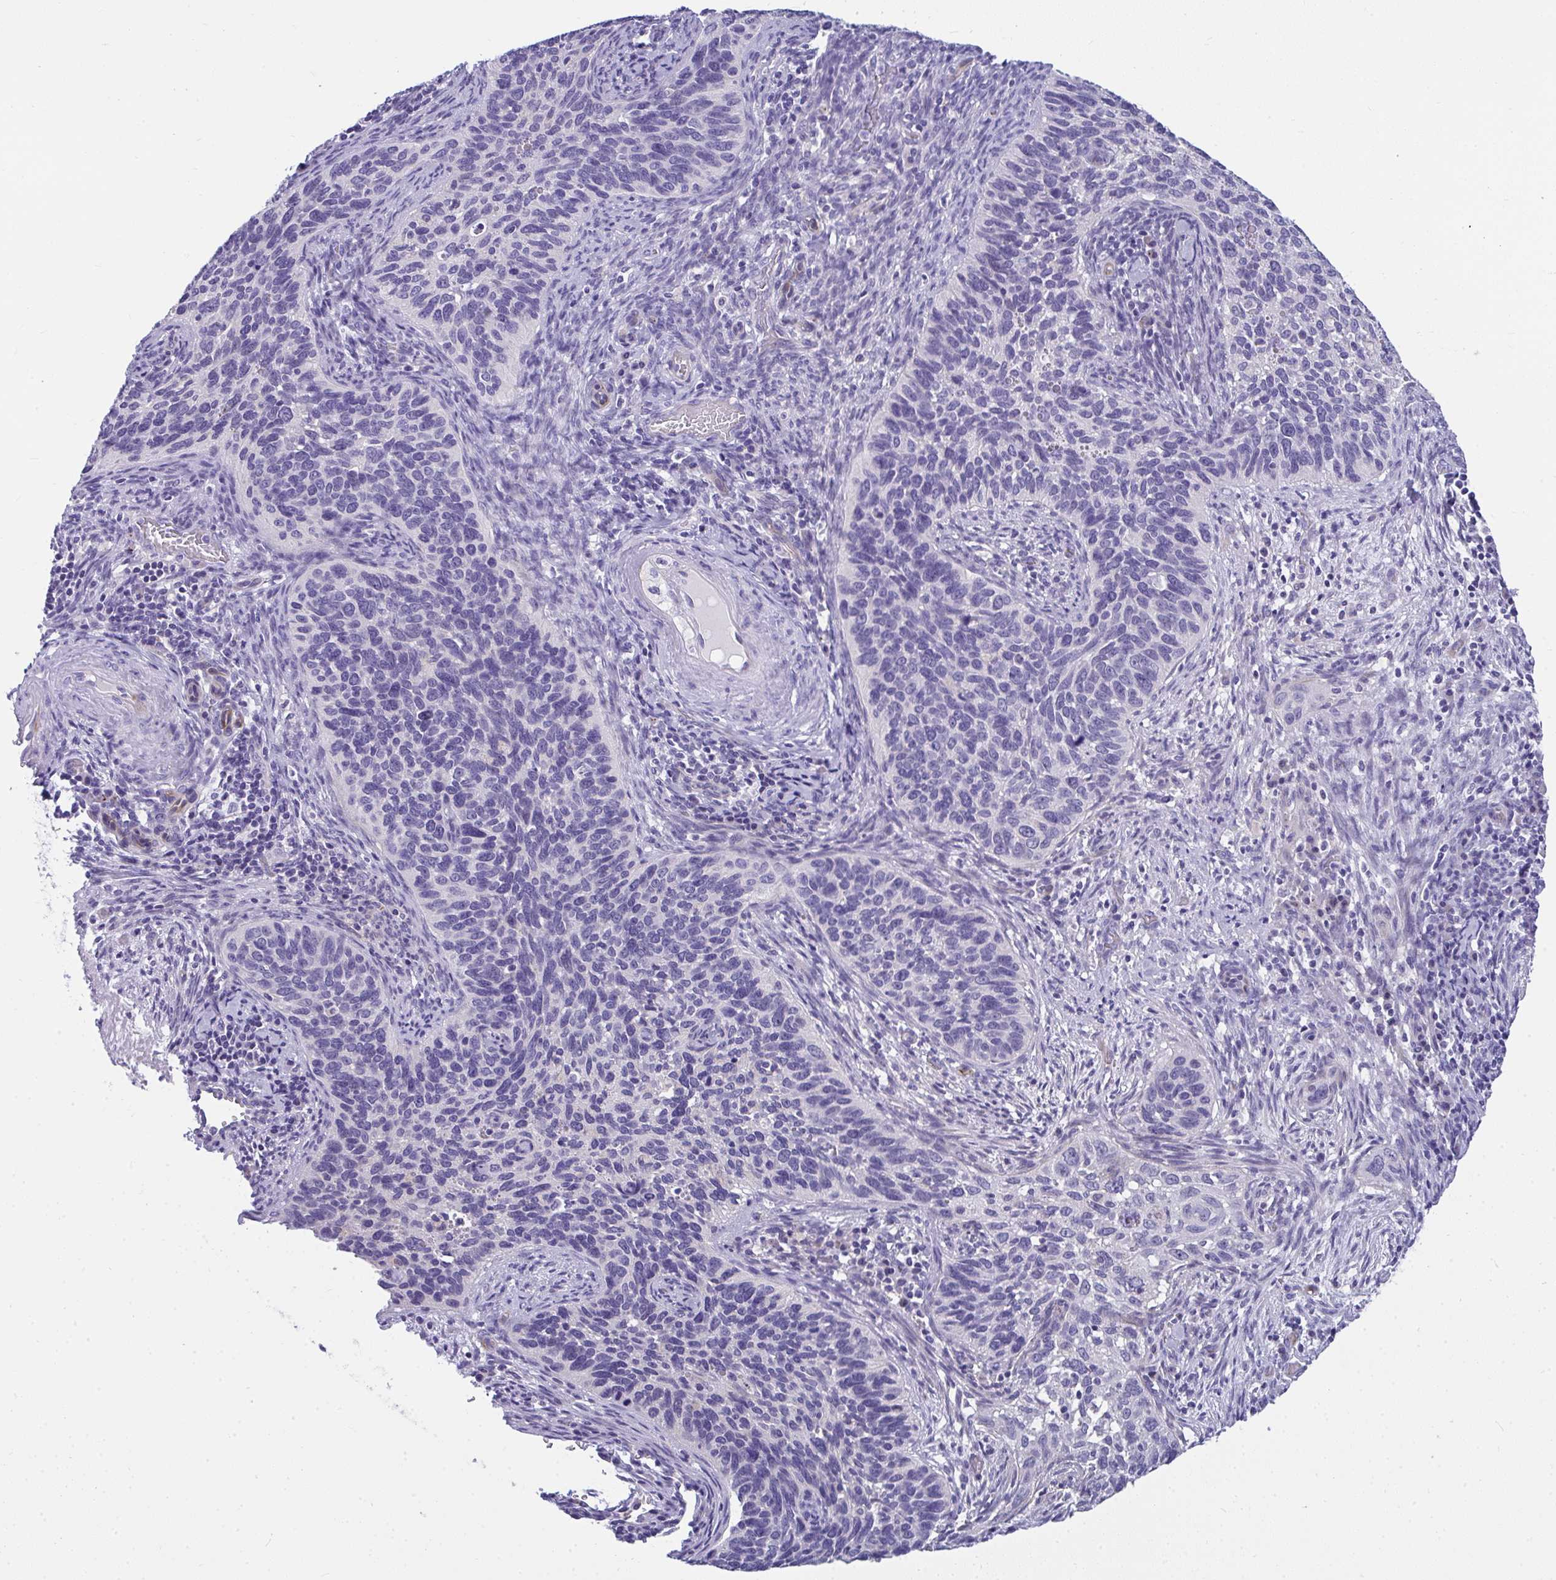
{"staining": {"intensity": "negative", "quantity": "none", "location": "none"}, "tissue": "cervical cancer", "cell_type": "Tumor cells", "image_type": "cancer", "snomed": [{"axis": "morphology", "description": "Squamous cell carcinoma, NOS"}, {"axis": "topography", "description": "Cervix"}], "caption": "An IHC image of cervical squamous cell carcinoma is shown. There is no staining in tumor cells of cervical squamous cell carcinoma.", "gene": "TSBP1", "patient": {"sex": "female", "age": 51}}